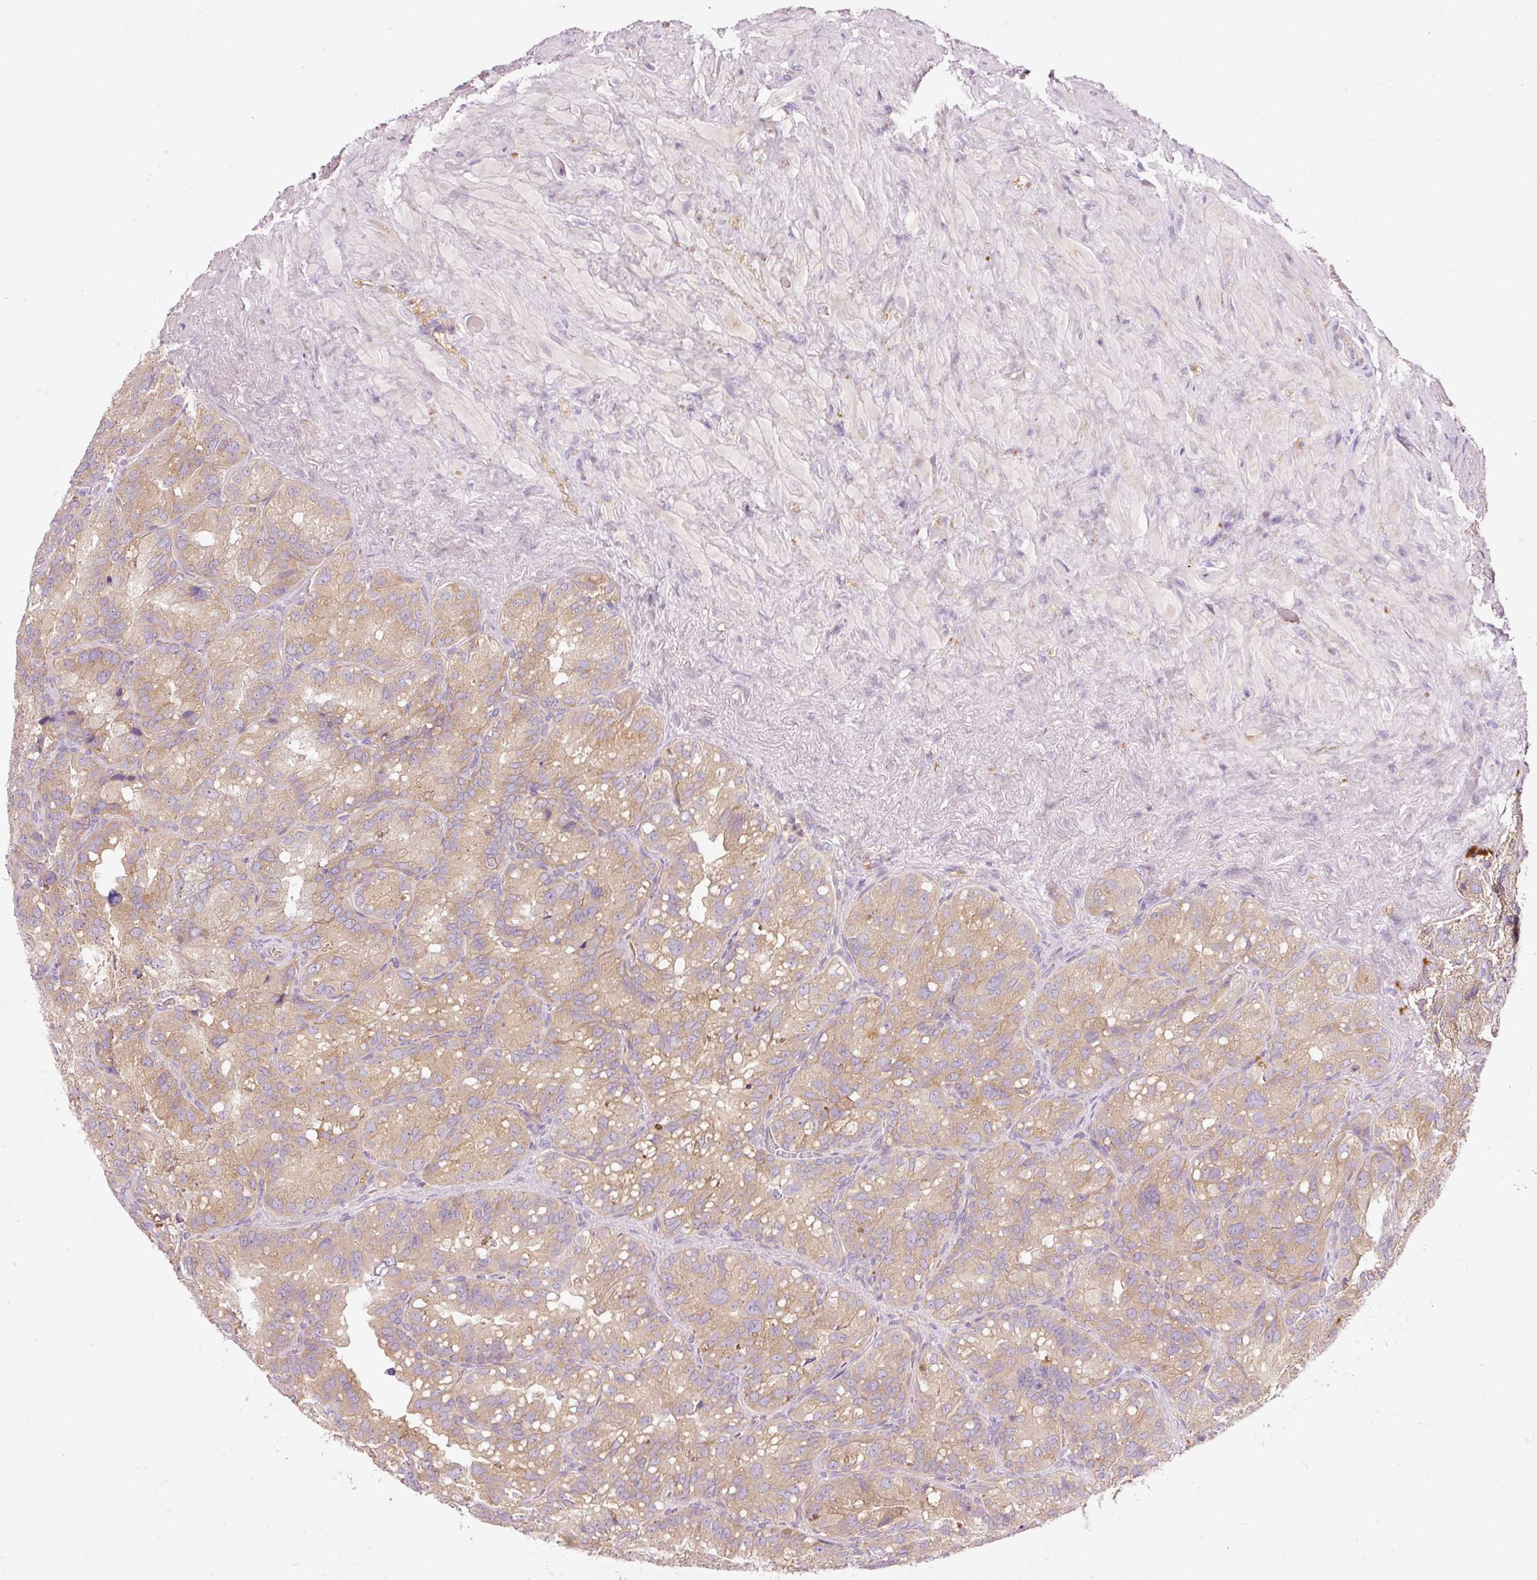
{"staining": {"intensity": "moderate", "quantity": ">75%", "location": "cytoplasmic/membranous"}, "tissue": "seminal vesicle", "cell_type": "Glandular cells", "image_type": "normal", "snomed": [{"axis": "morphology", "description": "Normal tissue, NOS"}, {"axis": "topography", "description": "Seminal veicle"}], "caption": "IHC of normal human seminal vesicle demonstrates medium levels of moderate cytoplasmic/membranous staining in approximately >75% of glandular cells.", "gene": "NAPA", "patient": {"sex": "male", "age": 69}}